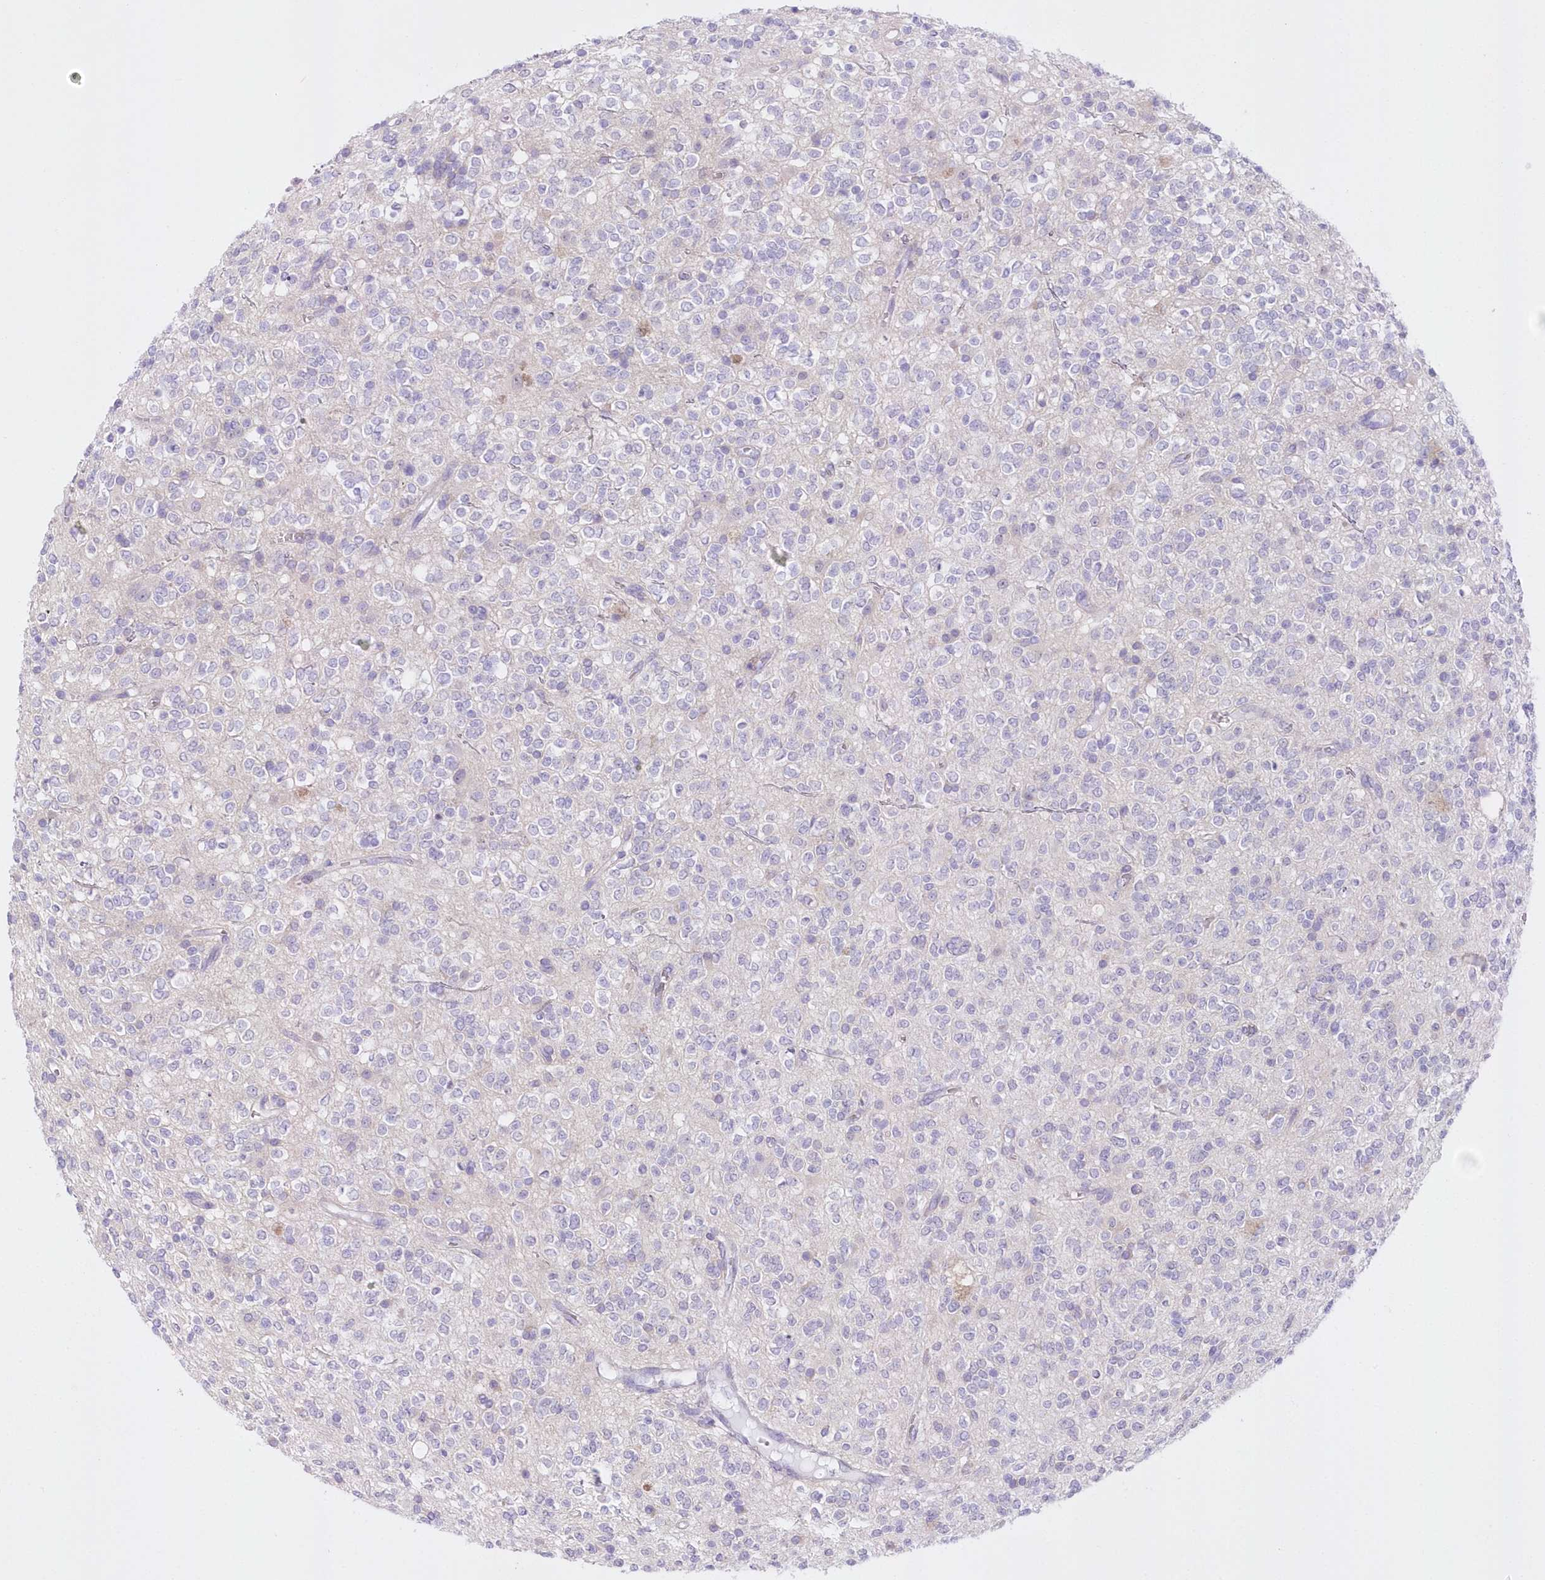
{"staining": {"intensity": "negative", "quantity": "none", "location": "none"}, "tissue": "glioma", "cell_type": "Tumor cells", "image_type": "cancer", "snomed": [{"axis": "morphology", "description": "Glioma, malignant, High grade"}, {"axis": "topography", "description": "Brain"}], "caption": "There is no significant expression in tumor cells of malignant high-grade glioma.", "gene": "UBA6", "patient": {"sex": "male", "age": 34}}